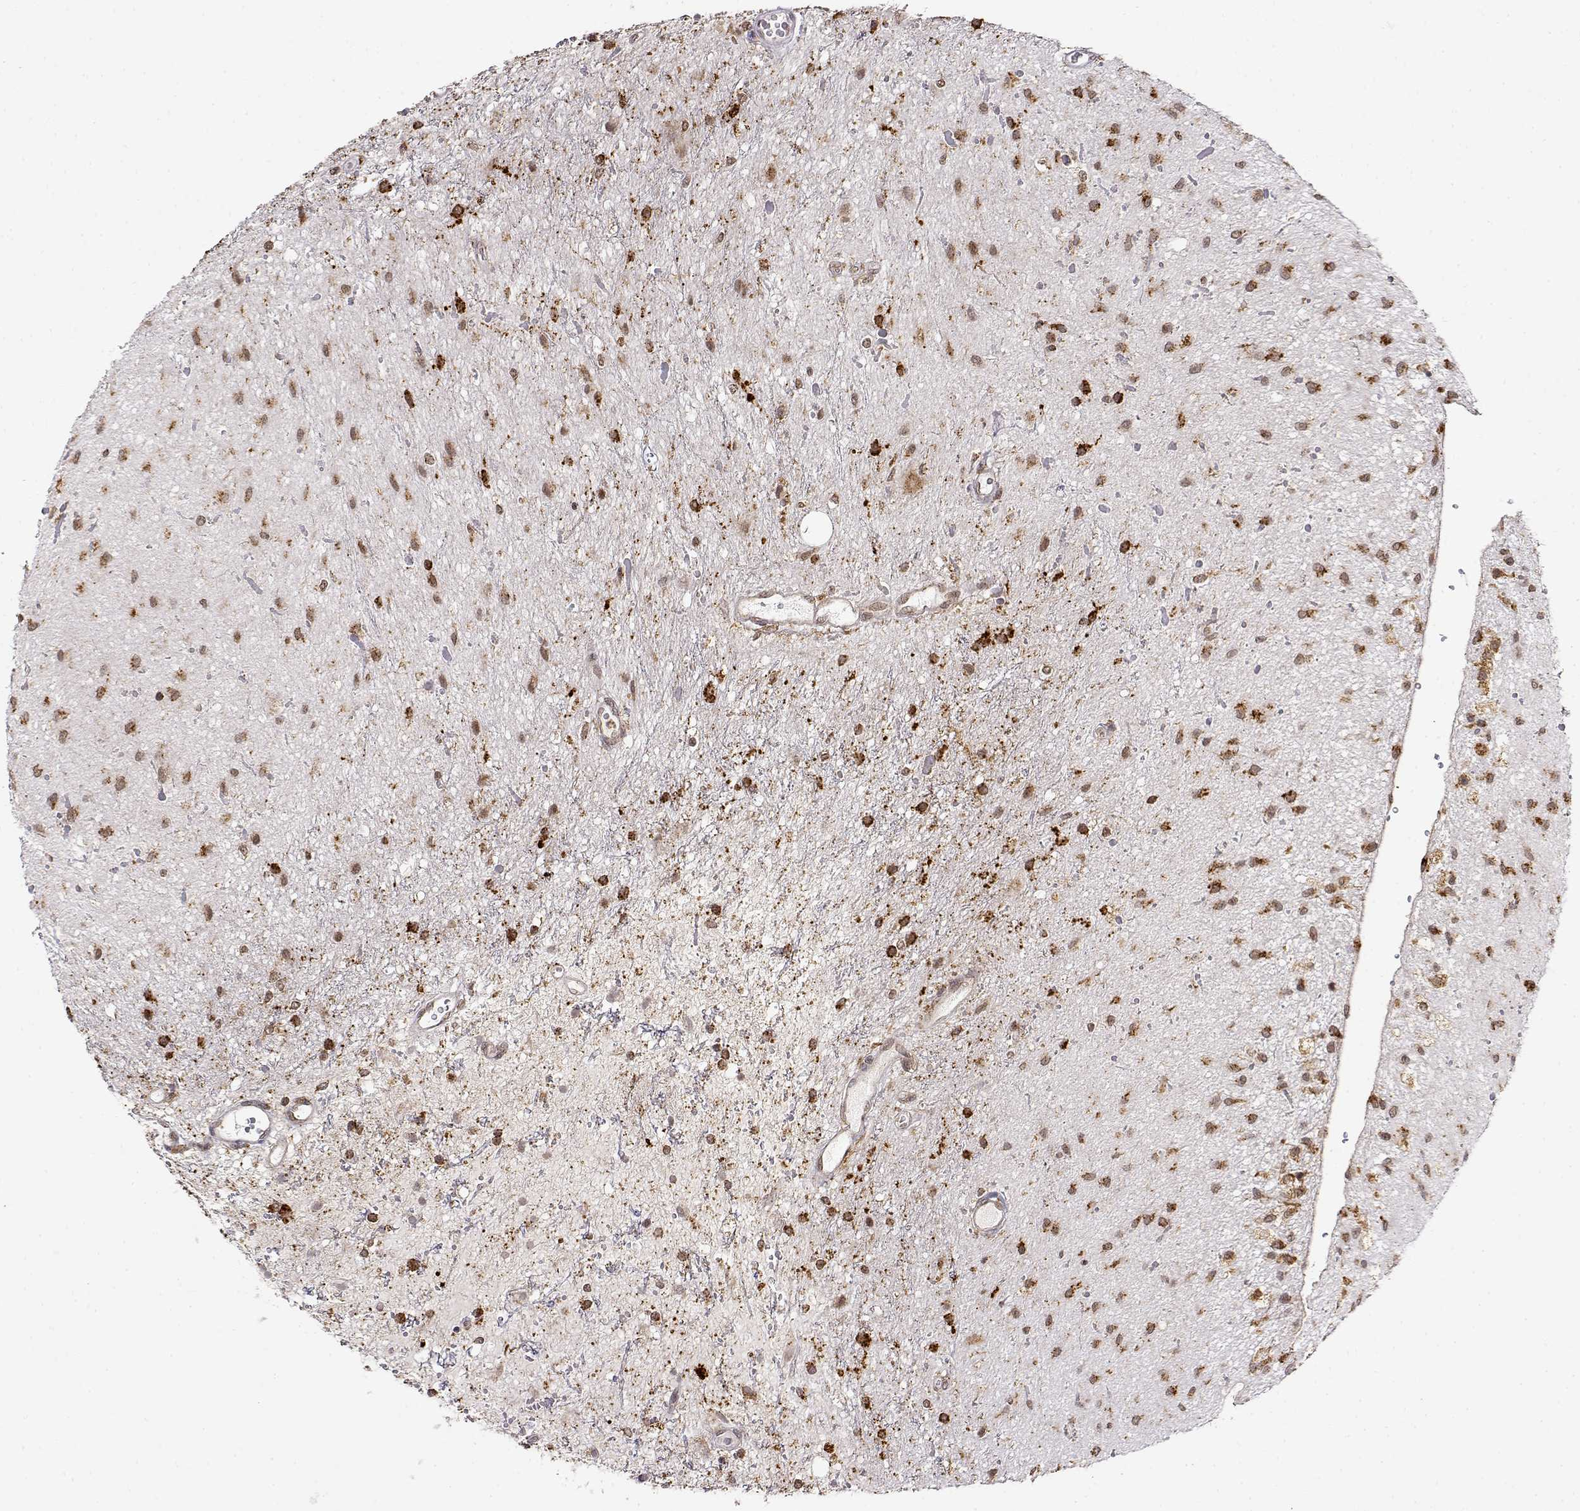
{"staining": {"intensity": "strong", "quantity": ">75%", "location": "cytoplasmic/membranous"}, "tissue": "glioma", "cell_type": "Tumor cells", "image_type": "cancer", "snomed": [{"axis": "morphology", "description": "Glioma, malignant, Low grade"}, {"axis": "topography", "description": "Cerebellum"}], "caption": "IHC histopathology image of glioma stained for a protein (brown), which displays high levels of strong cytoplasmic/membranous positivity in about >75% of tumor cells.", "gene": "RNF13", "patient": {"sex": "female", "age": 14}}